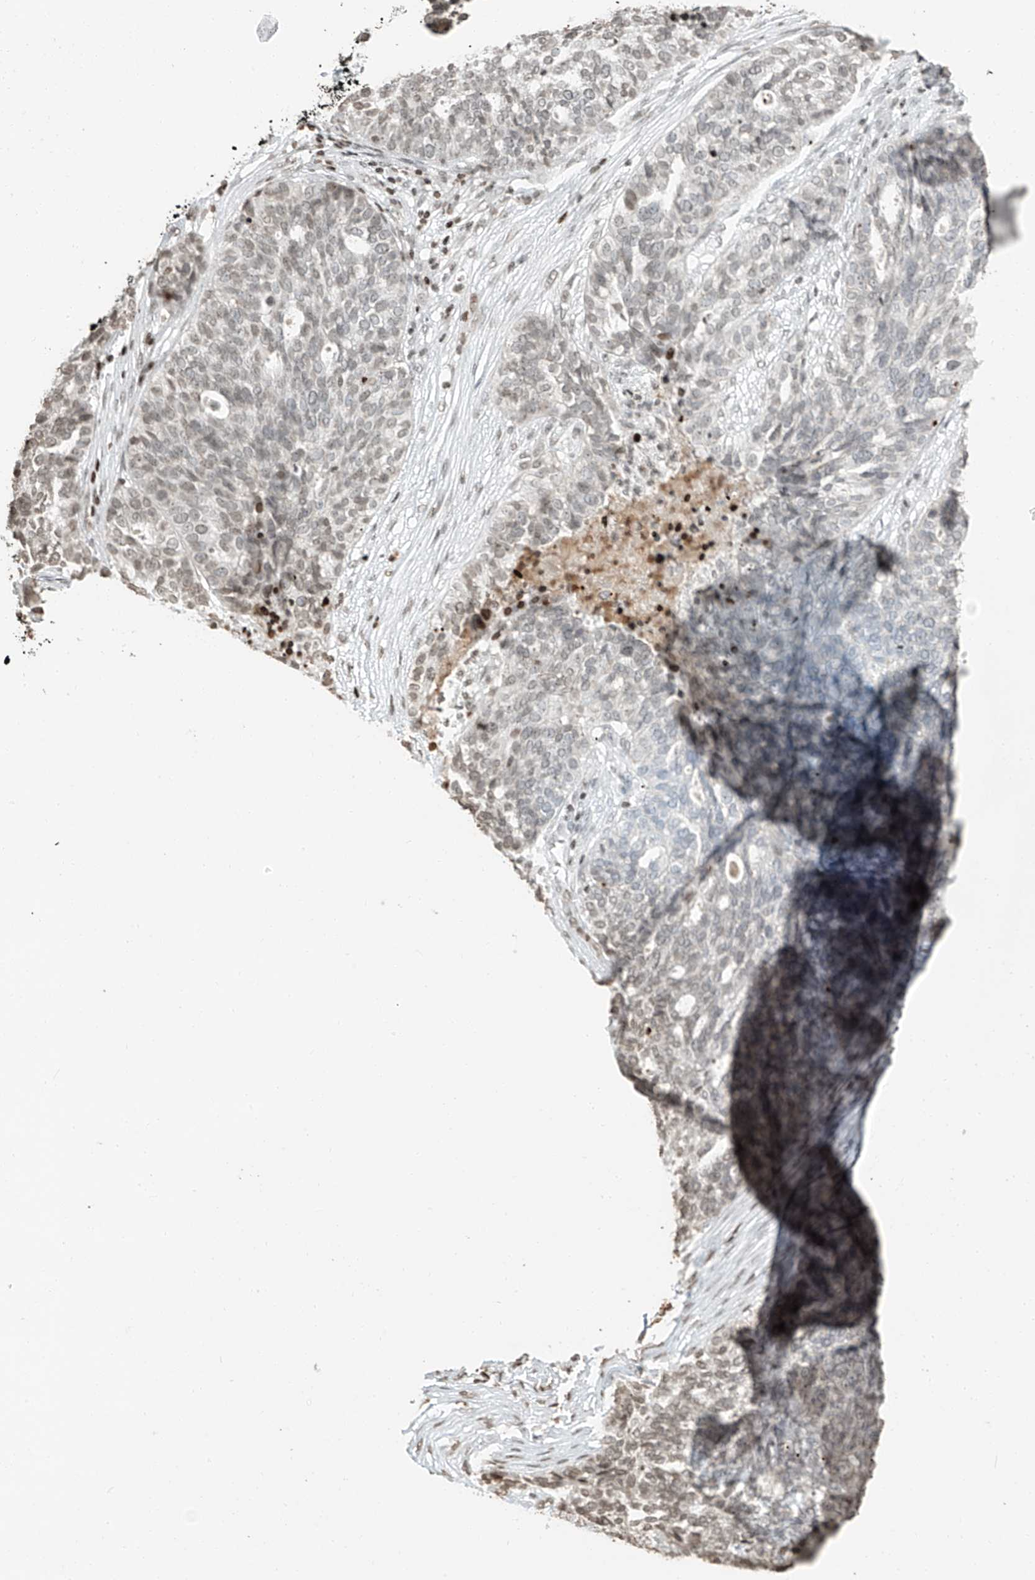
{"staining": {"intensity": "weak", "quantity": "<25%", "location": "nuclear"}, "tissue": "ovarian cancer", "cell_type": "Tumor cells", "image_type": "cancer", "snomed": [{"axis": "morphology", "description": "Cystadenocarcinoma, serous, NOS"}, {"axis": "topography", "description": "Ovary"}], "caption": "Ovarian cancer (serous cystadenocarcinoma) was stained to show a protein in brown. There is no significant positivity in tumor cells.", "gene": "C17orf58", "patient": {"sex": "female", "age": 59}}